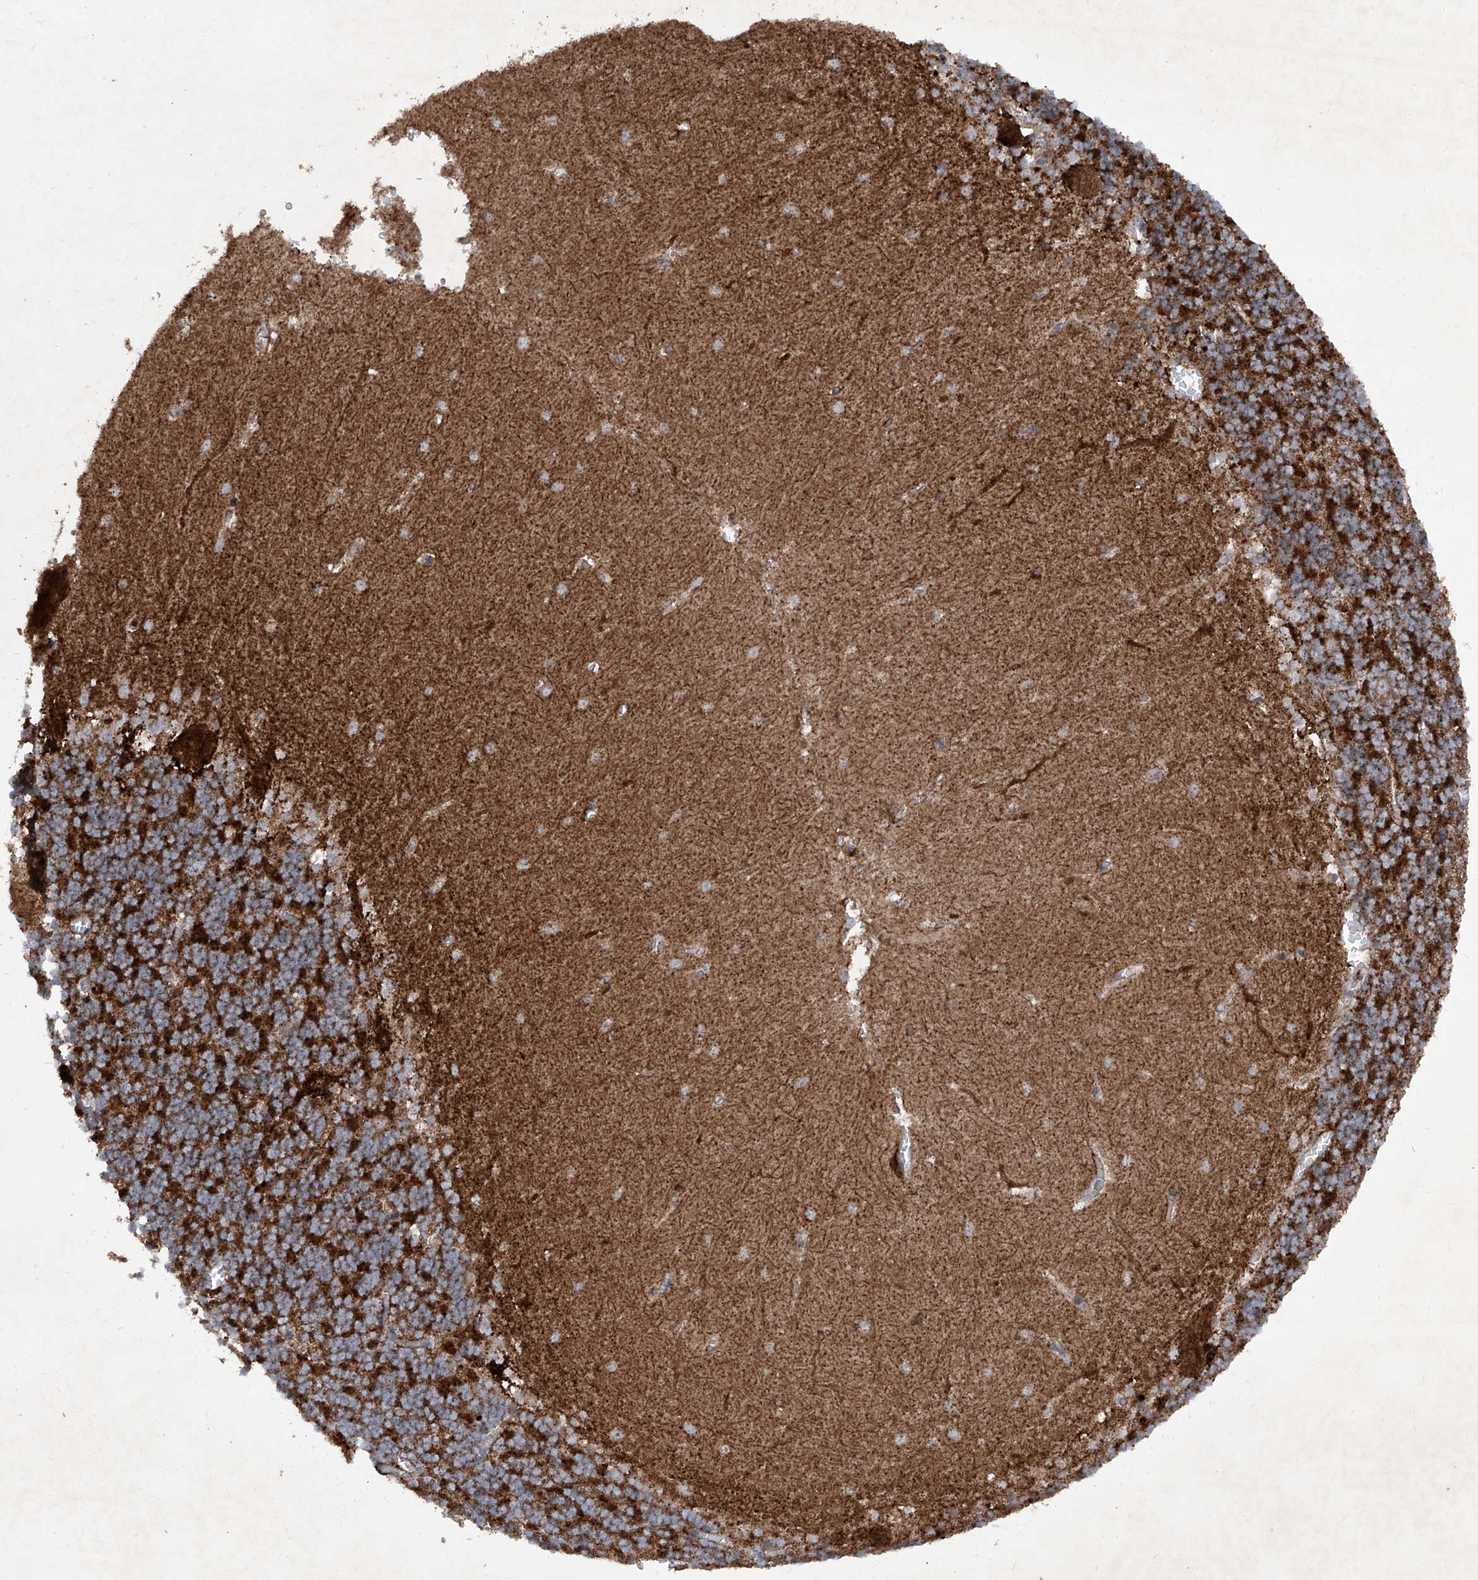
{"staining": {"intensity": "moderate", "quantity": ">75%", "location": "cytoplasmic/membranous"}, "tissue": "cerebellum", "cell_type": "Cells in granular layer", "image_type": "normal", "snomed": [{"axis": "morphology", "description": "Normal tissue, NOS"}, {"axis": "topography", "description": "Cerebellum"}], "caption": "Human cerebellum stained with a brown dye reveals moderate cytoplasmic/membranous positive staining in about >75% of cells in granular layer.", "gene": "DAD1", "patient": {"sex": "male", "age": 37}}